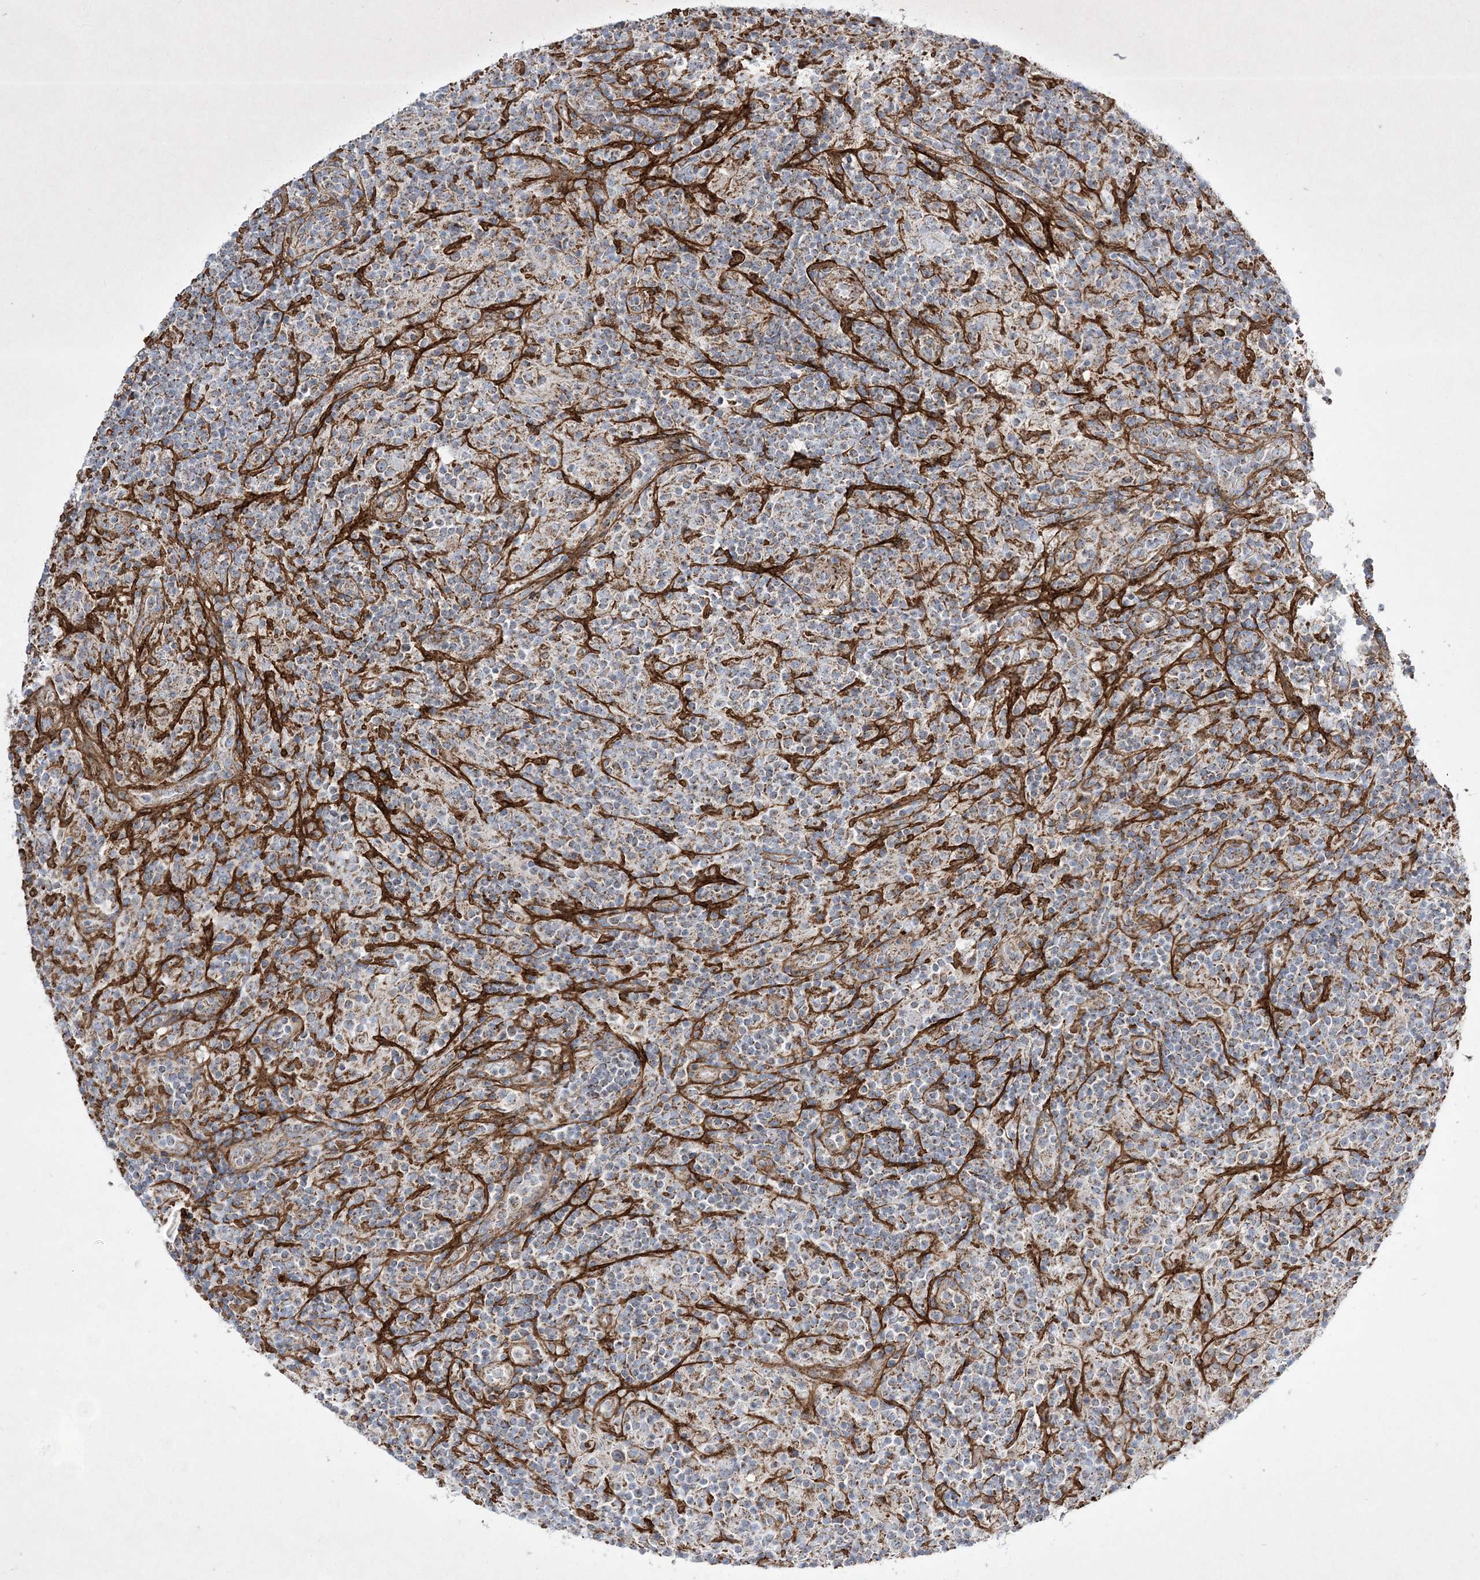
{"staining": {"intensity": "moderate", "quantity": ">75%", "location": "cytoplasmic/membranous"}, "tissue": "lymphoma", "cell_type": "Tumor cells", "image_type": "cancer", "snomed": [{"axis": "morphology", "description": "Hodgkin's disease, NOS"}, {"axis": "topography", "description": "Lymph node"}], "caption": "Moderate cytoplasmic/membranous protein staining is appreciated in approximately >75% of tumor cells in Hodgkin's disease. The staining was performed using DAB to visualize the protein expression in brown, while the nuclei were stained in blue with hematoxylin (Magnification: 20x).", "gene": "RICTOR", "patient": {"sex": "male", "age": 70}}